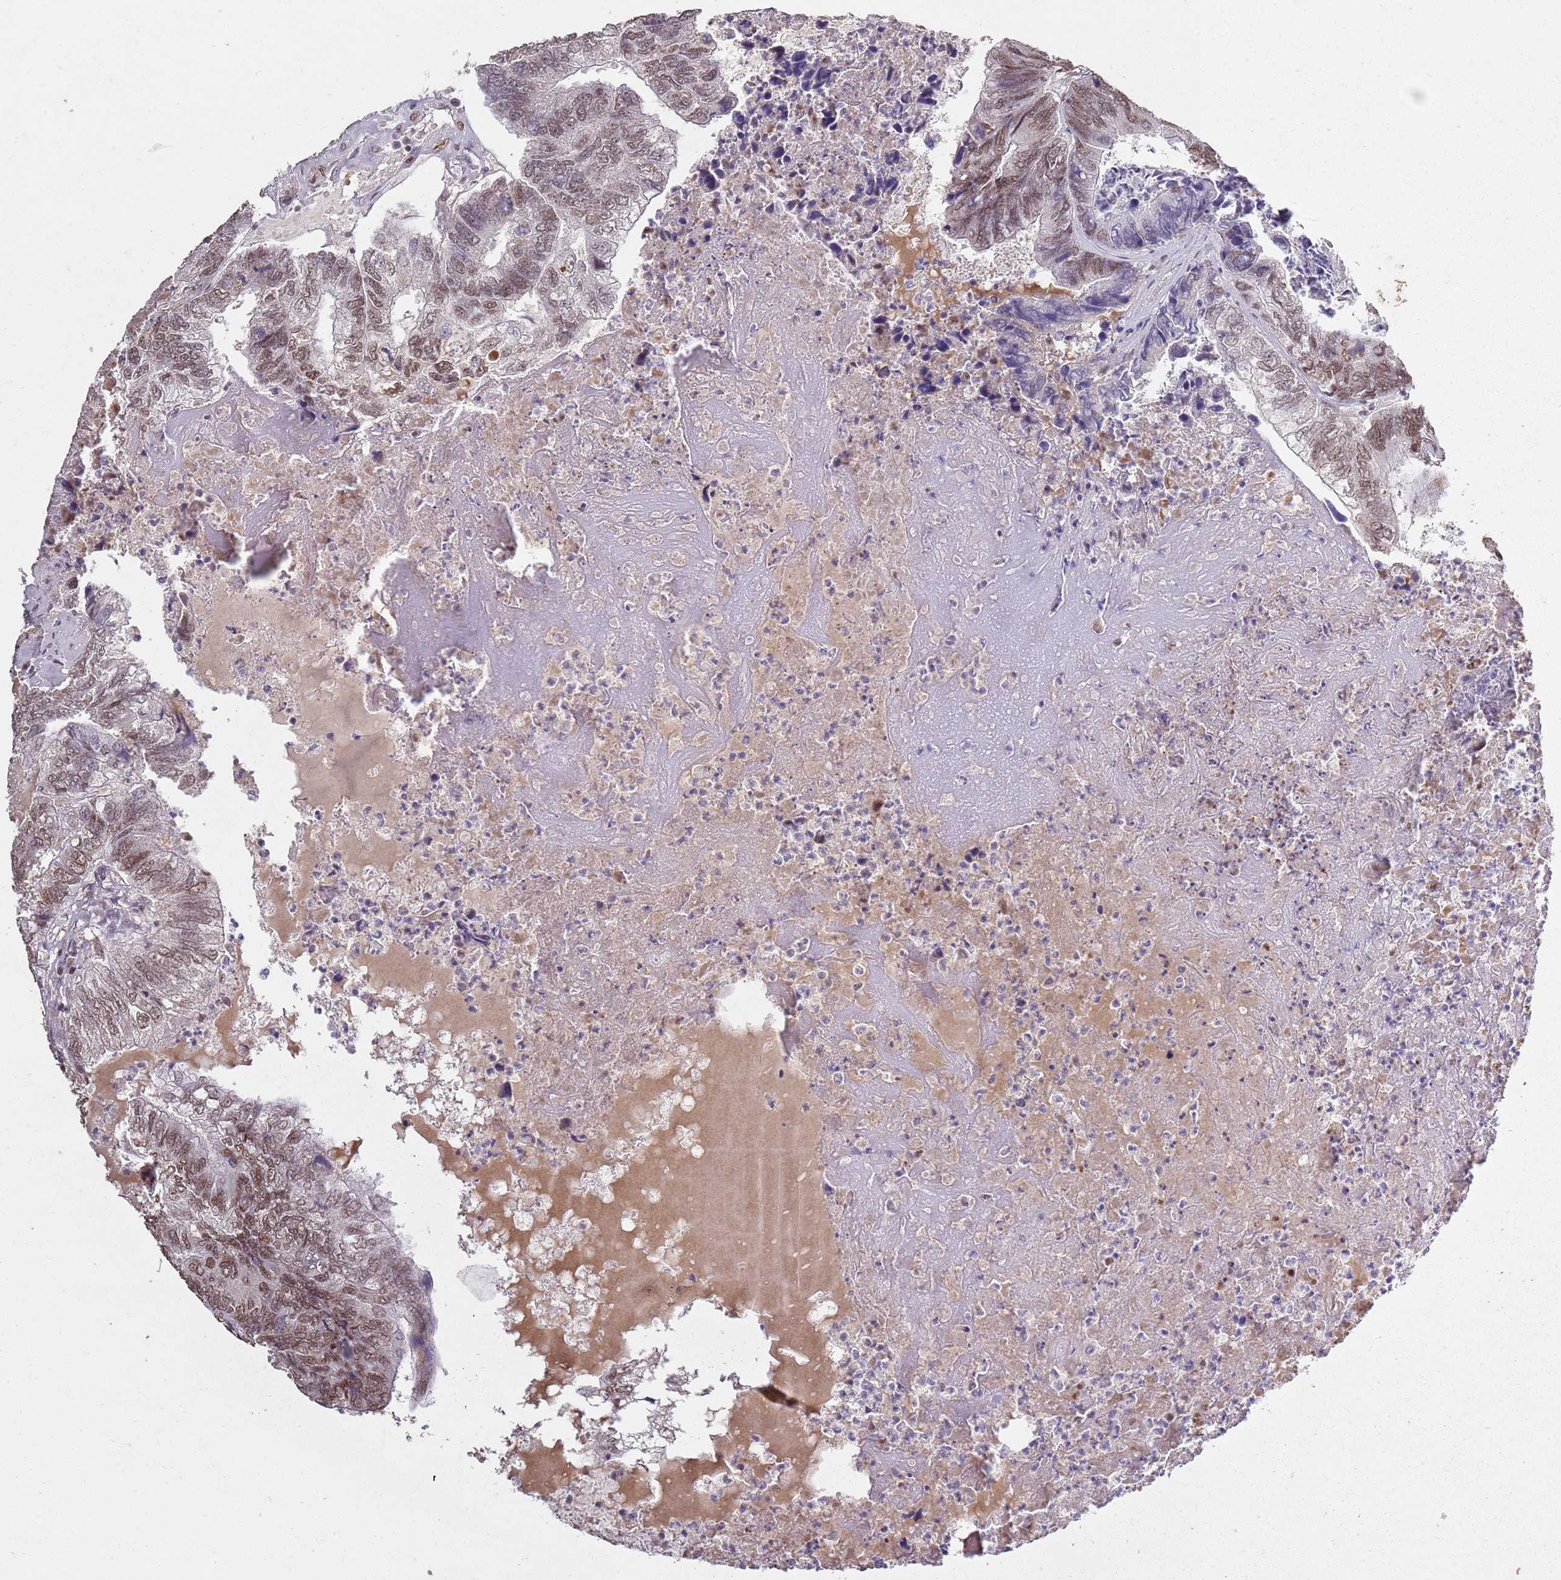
{"staining": {"intensity": "moderate", "quantity": ">75%", "location": "nuclear"}, "tissue": "colorectal cancer", "cell_type": "Tumor cells", "image_type": "cancer", "snomed": [{"axis": "morphology", "description": "Adenocarcinoma, NOS"}, {"axis": "topography", "description": "Colon"}], "caption": "IHC histopathology image of neoplastic tissue: human adenocarcinoma (colorectal) stained using immunohistochemistry shows medium levels of moderate protein expression localized specifically in the nuclear of tumor cells, appearing as a nuclear brown color.", "gene": "ARL14EP", "patient": {"sex": "female", "age": 67}}